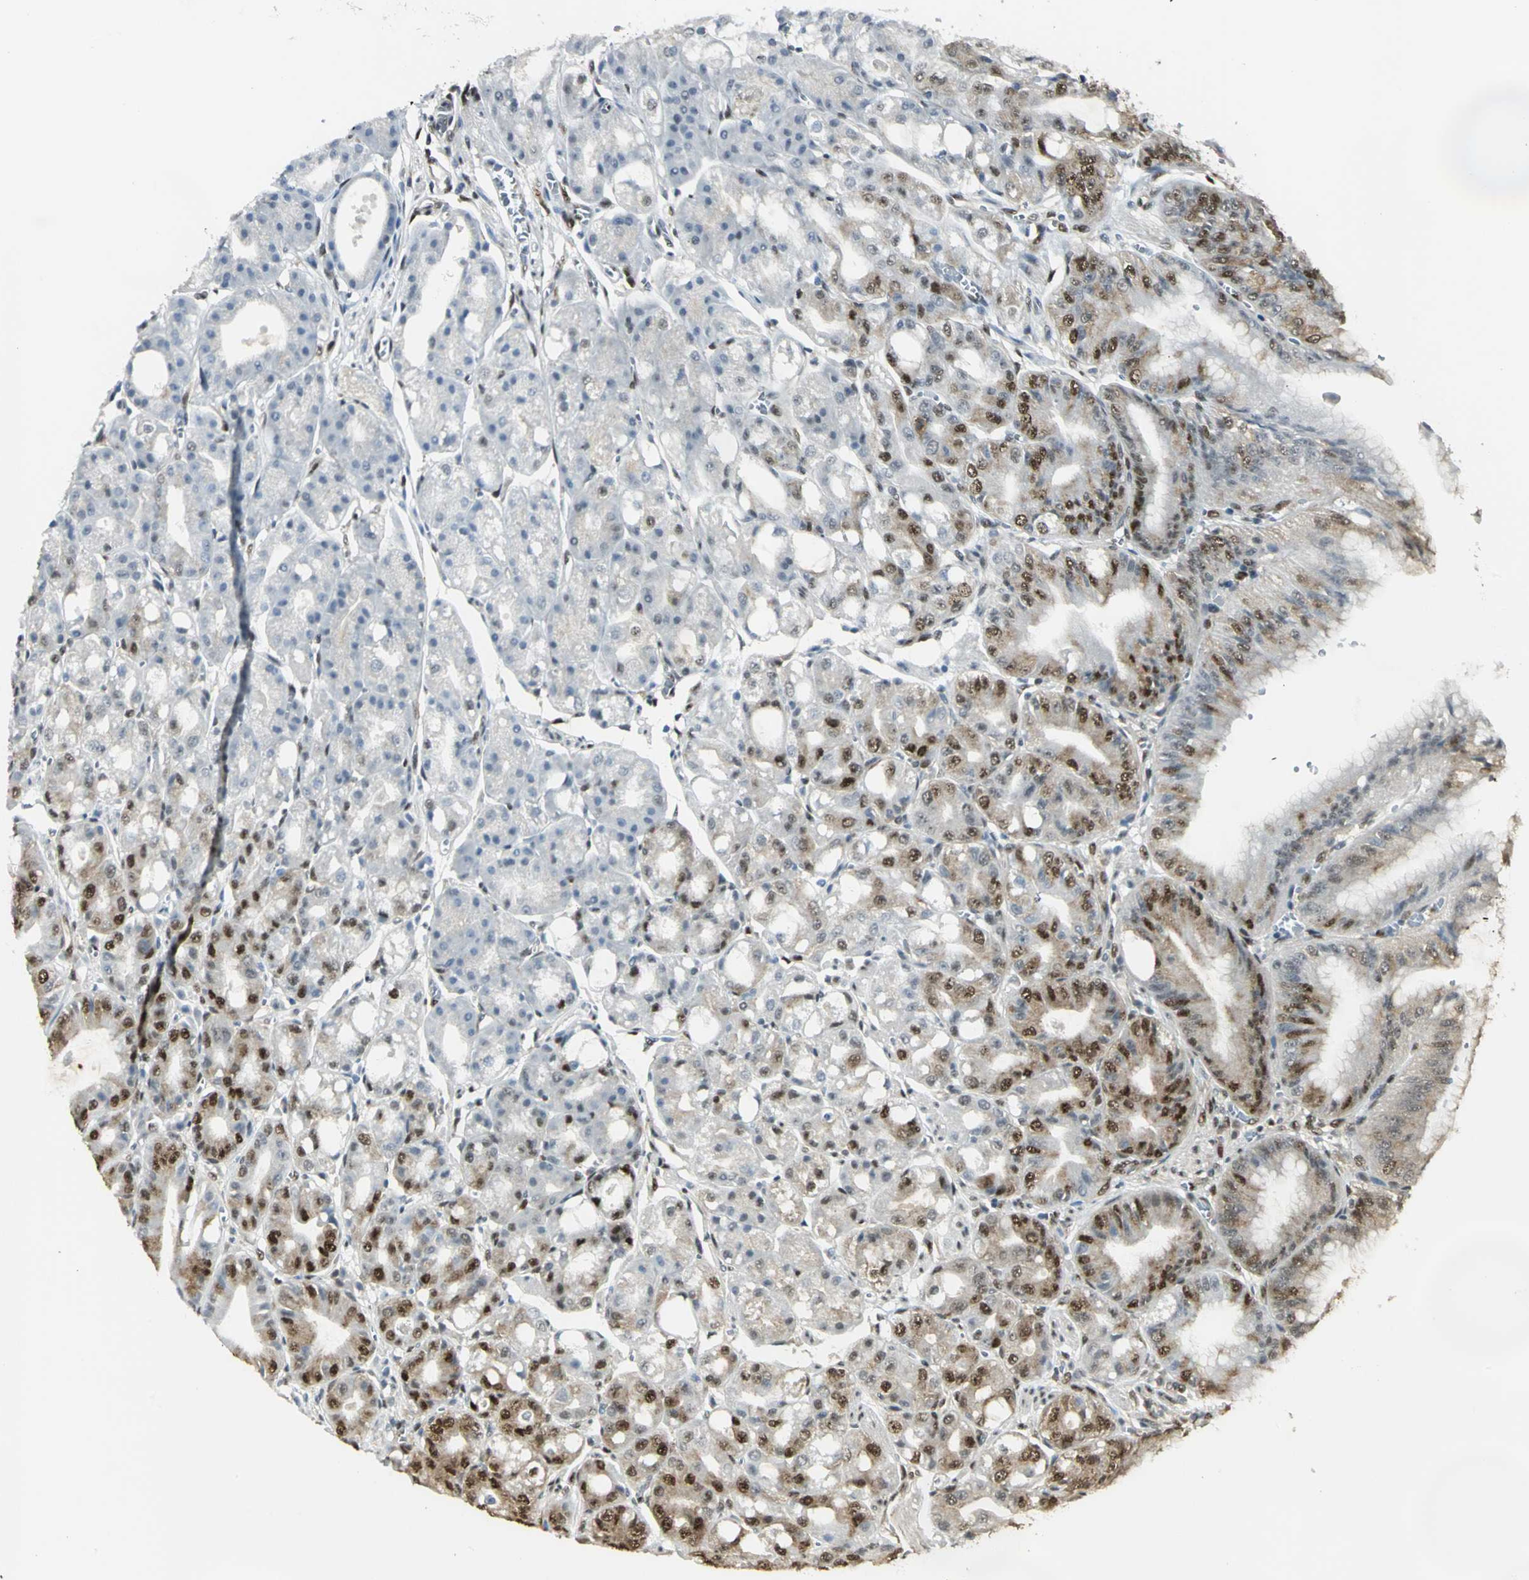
{"staining": {"intensity": "moderate", "quantity": ">75%", "location": "cytoplasmic/membranous,nuclear"}, "tissue": "stomach", "cell_type": "Glandular cells", "image_type": "normal", "snomed": [{"axis": "morphology", "description": "Normal tissue, NOS"}, {"axis": "topography", "description": "Stomach, lower"}], "caption": "This is an image of immunohistochemistry staining of normal stomach, which shows moderate expression in the cytoplasmic/membranous,nuclear of glandular cells.", "gene": "DDX5", "patient": {"sex": "male", "age": 71}}